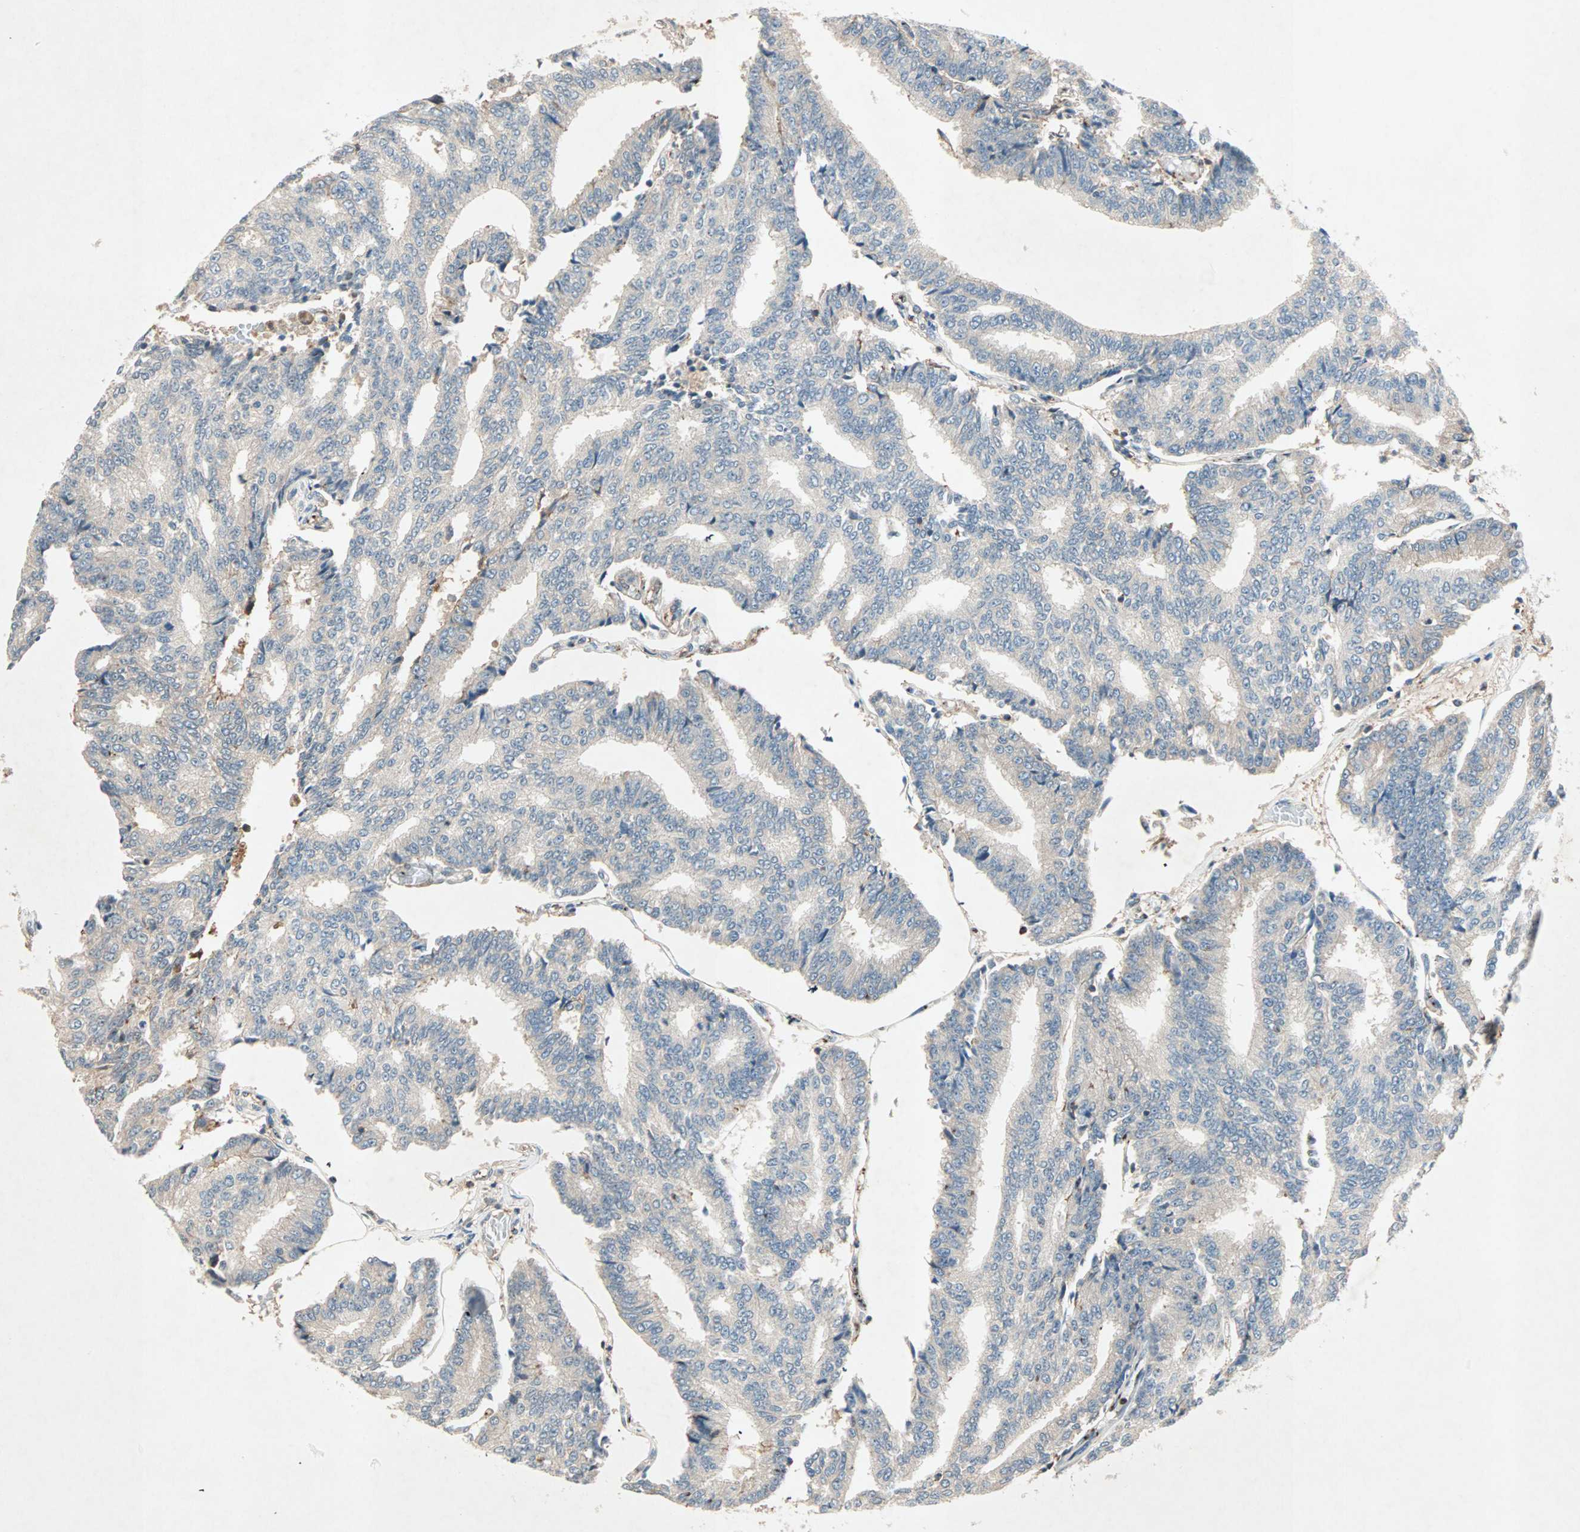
{"staining": {"intensity": "weak", "quantity": ">75%", "location": "cytoplasmic/membranous"}, "tissue": "prostate cancer", "cell_type": "Tumor cells", "image_type": "cancer", "snomed": [{"axis": "morphology", "description": "Adenocarcinoma, High grade"}, {"axis": "topography", "description": "Prostate"}], "caption": "This histopathology image shows IHC staining of prostate cancer, with low weak cytoplasmic/membranous positivity in approximately >75% of tumor cells.", "gene": "TEC", "patient": {"sex": "male", "age": 55}}